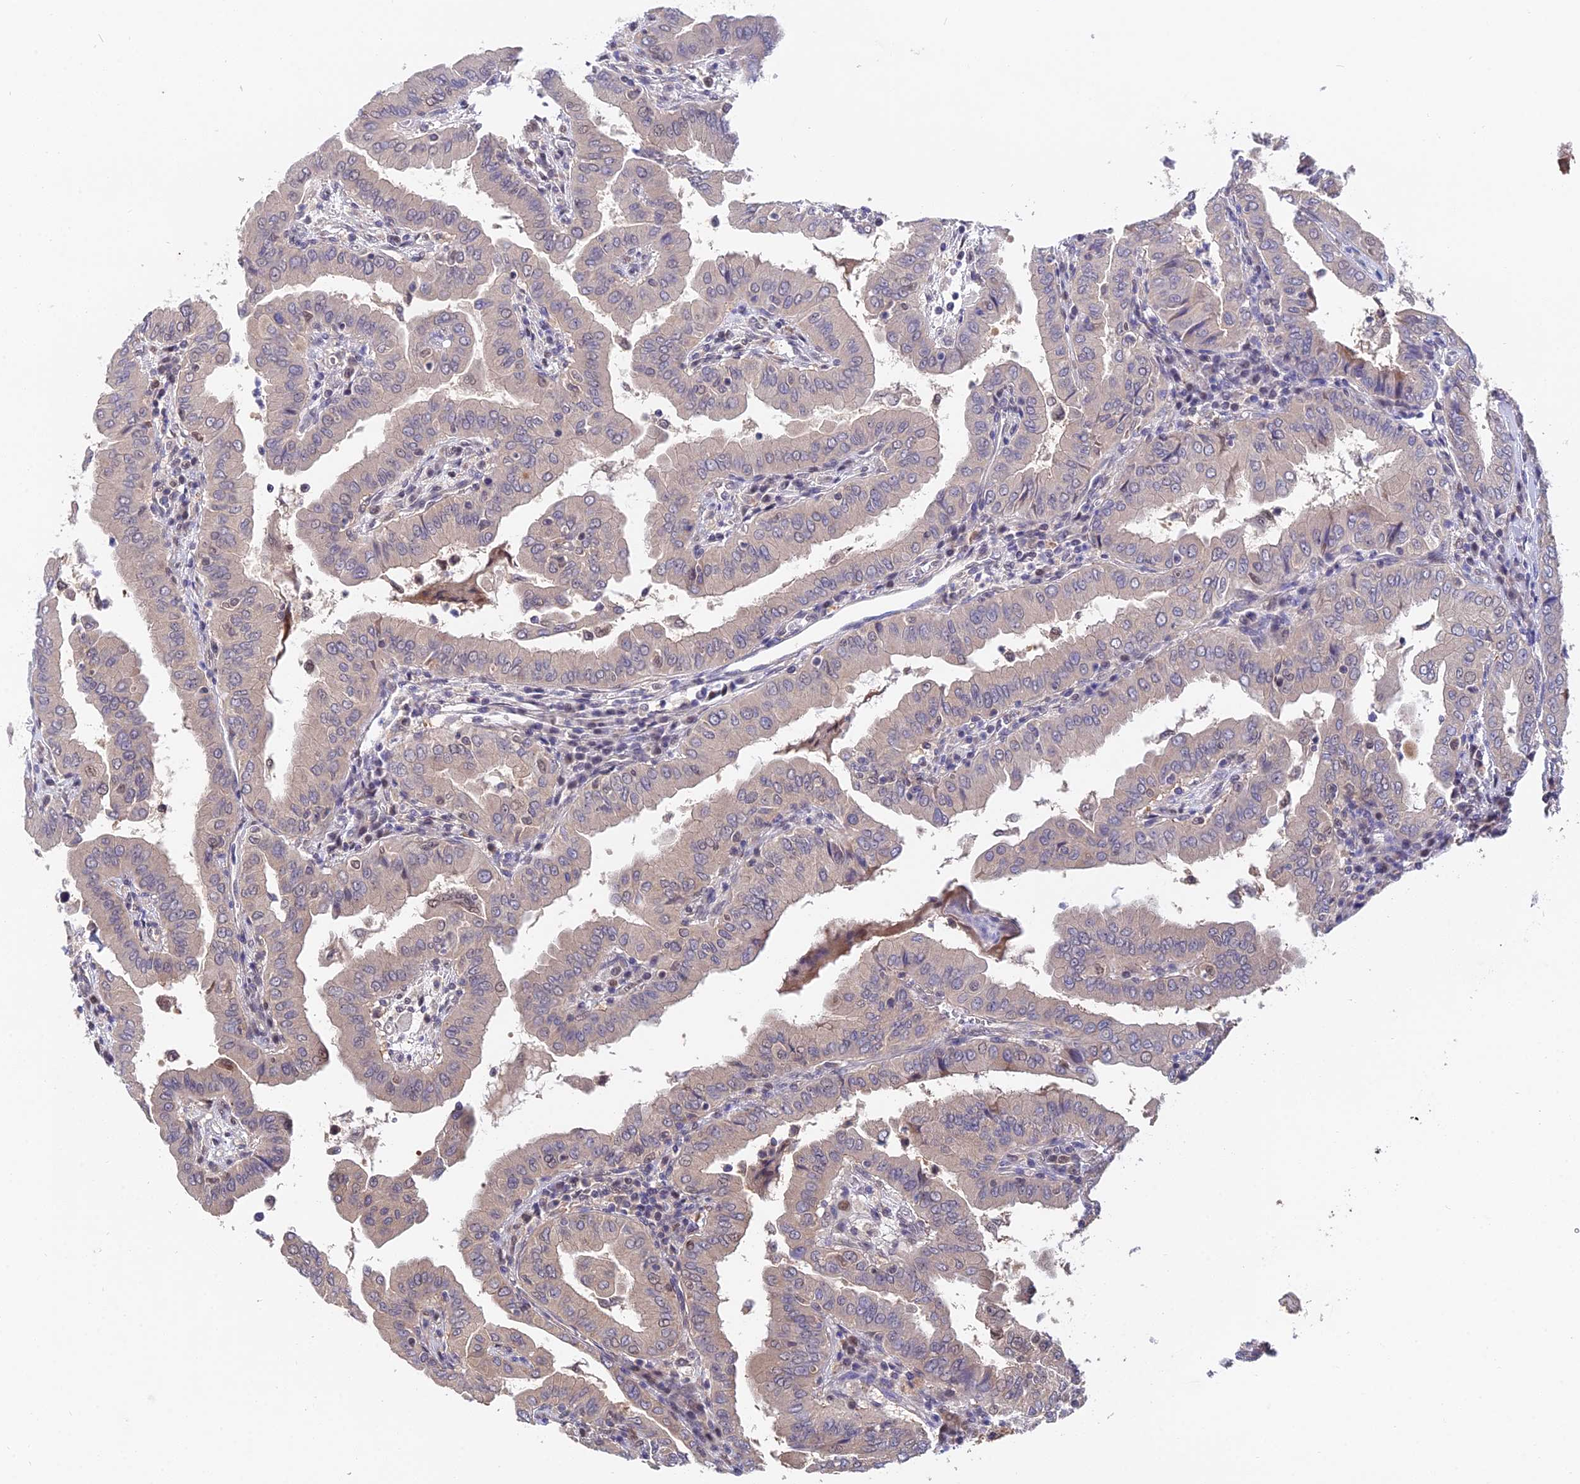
{"staining": {"intensity": "weak", "quantity": "<25%", "location": "nuclear"}, "tissue": "thyroid cancer", "cell_type": "Tumor cells", "image_type": "cancer", "snomed": [{"axis": "morphology", "description": "Papillary adenocarcinoma, NOS"}, {"axis": "topography", "description": "Thyroid gland"}], "caption": "This is an IHC micrograph of human thyroid cancer. There is no expression in tumor cells.", "gene": "INPP4A", "patient": {"sex": "male", "age": 33}}